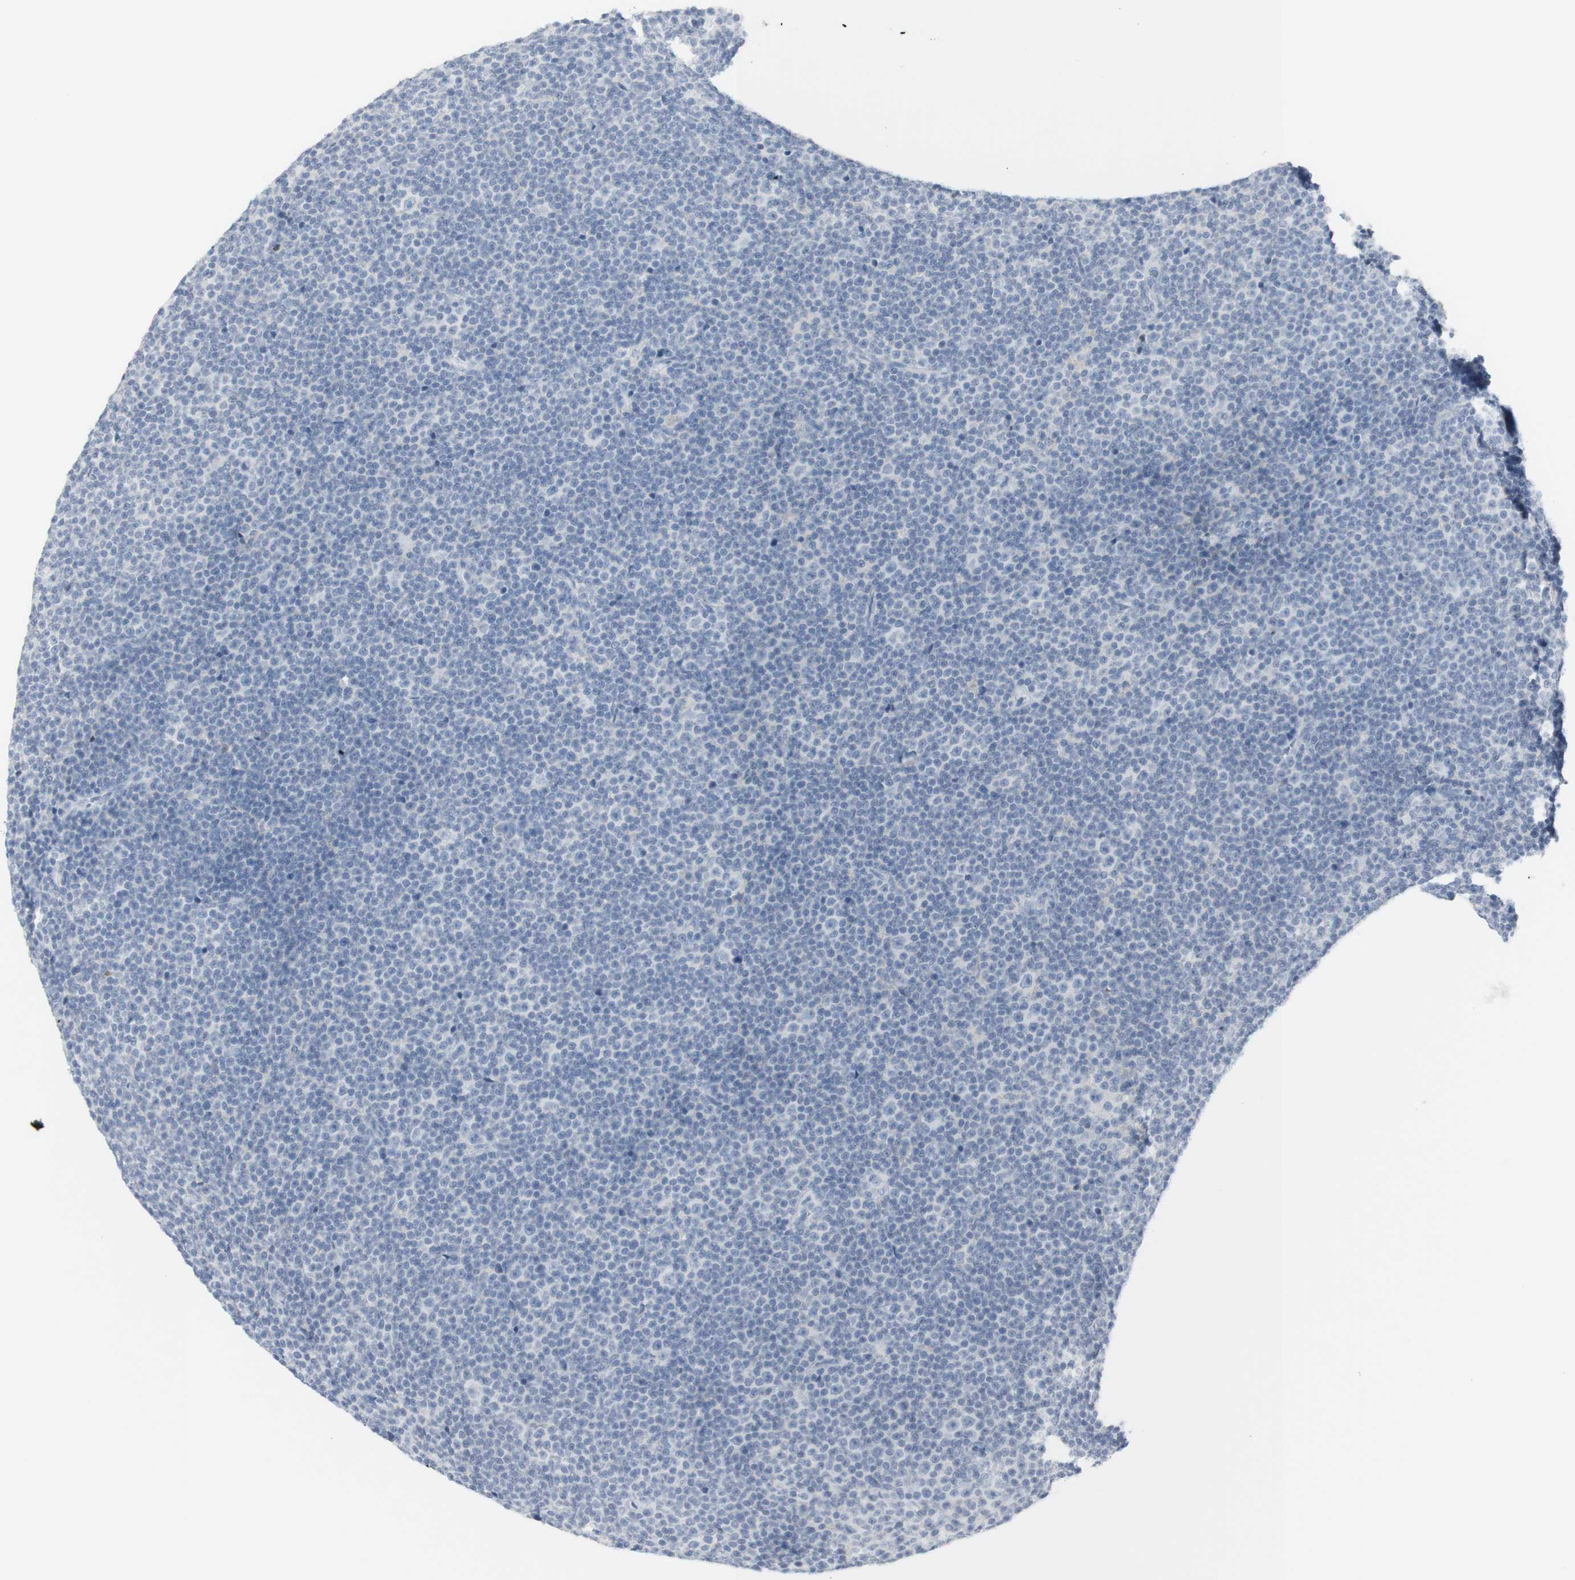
{"staining": {"intensity": "negative", "quantity": "none", "location": "none"}, "tissue": "lymphoma", "cell_type": "Tumor cells", "image_type": "cancer", "snomed": [{"axis": "morphology", "description": "Malignant lymphoma, non-Hodgkin's type, Low grade"}, {"axis": "topography", "description": "Lymph node"}], "caption": "This is an IHC histopathology image of human low-grade malignant lymphoma, non-Hodgkin's type. There is no staining in tumor cells.", "gene": "MDK", "patient": {"sex": "female", "age": 67}}